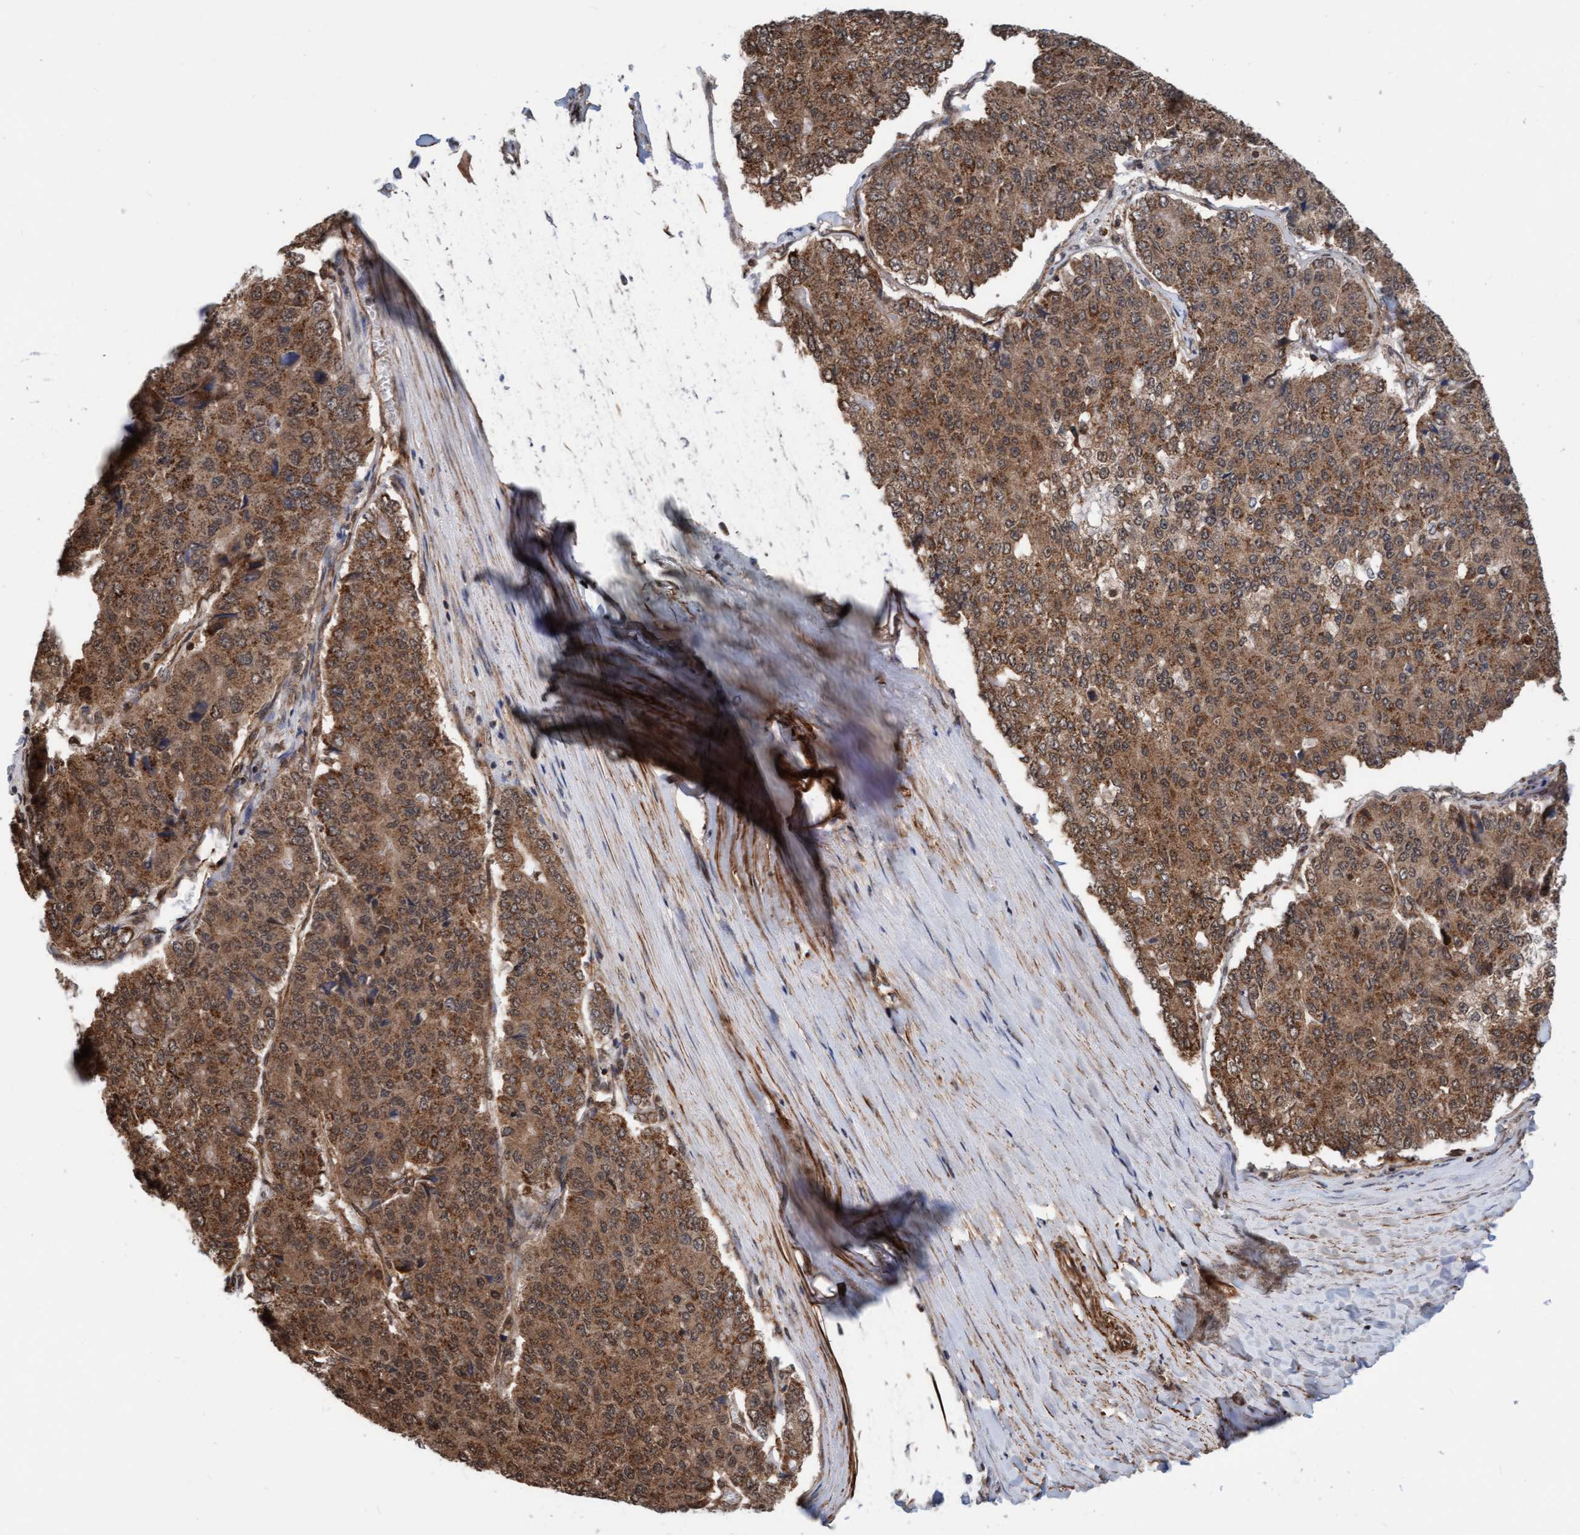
{"staining": {"intensity": "moderate", "quantity": ">75%", "location": "cytoplasmic/membranous,nuclear"}, "tissue": "pancreatic cancer", "cell_type": "Tumor cells", "image_type": "cancer", "snomed": [{"axis": "morphology", "description": "Adenocarcinoma, NOS"}, {"axis": "topography", "description": "Pancreas"}], "caption": "This is an image of immunohistochemistry (IHC) staining of pancreatic cancer, which shows moderate expression in the cytoplasmic/membranous and nuclear of tumor cells.", "gene": "STXBP4", "patient": {"sex": "male", "age": 50}}